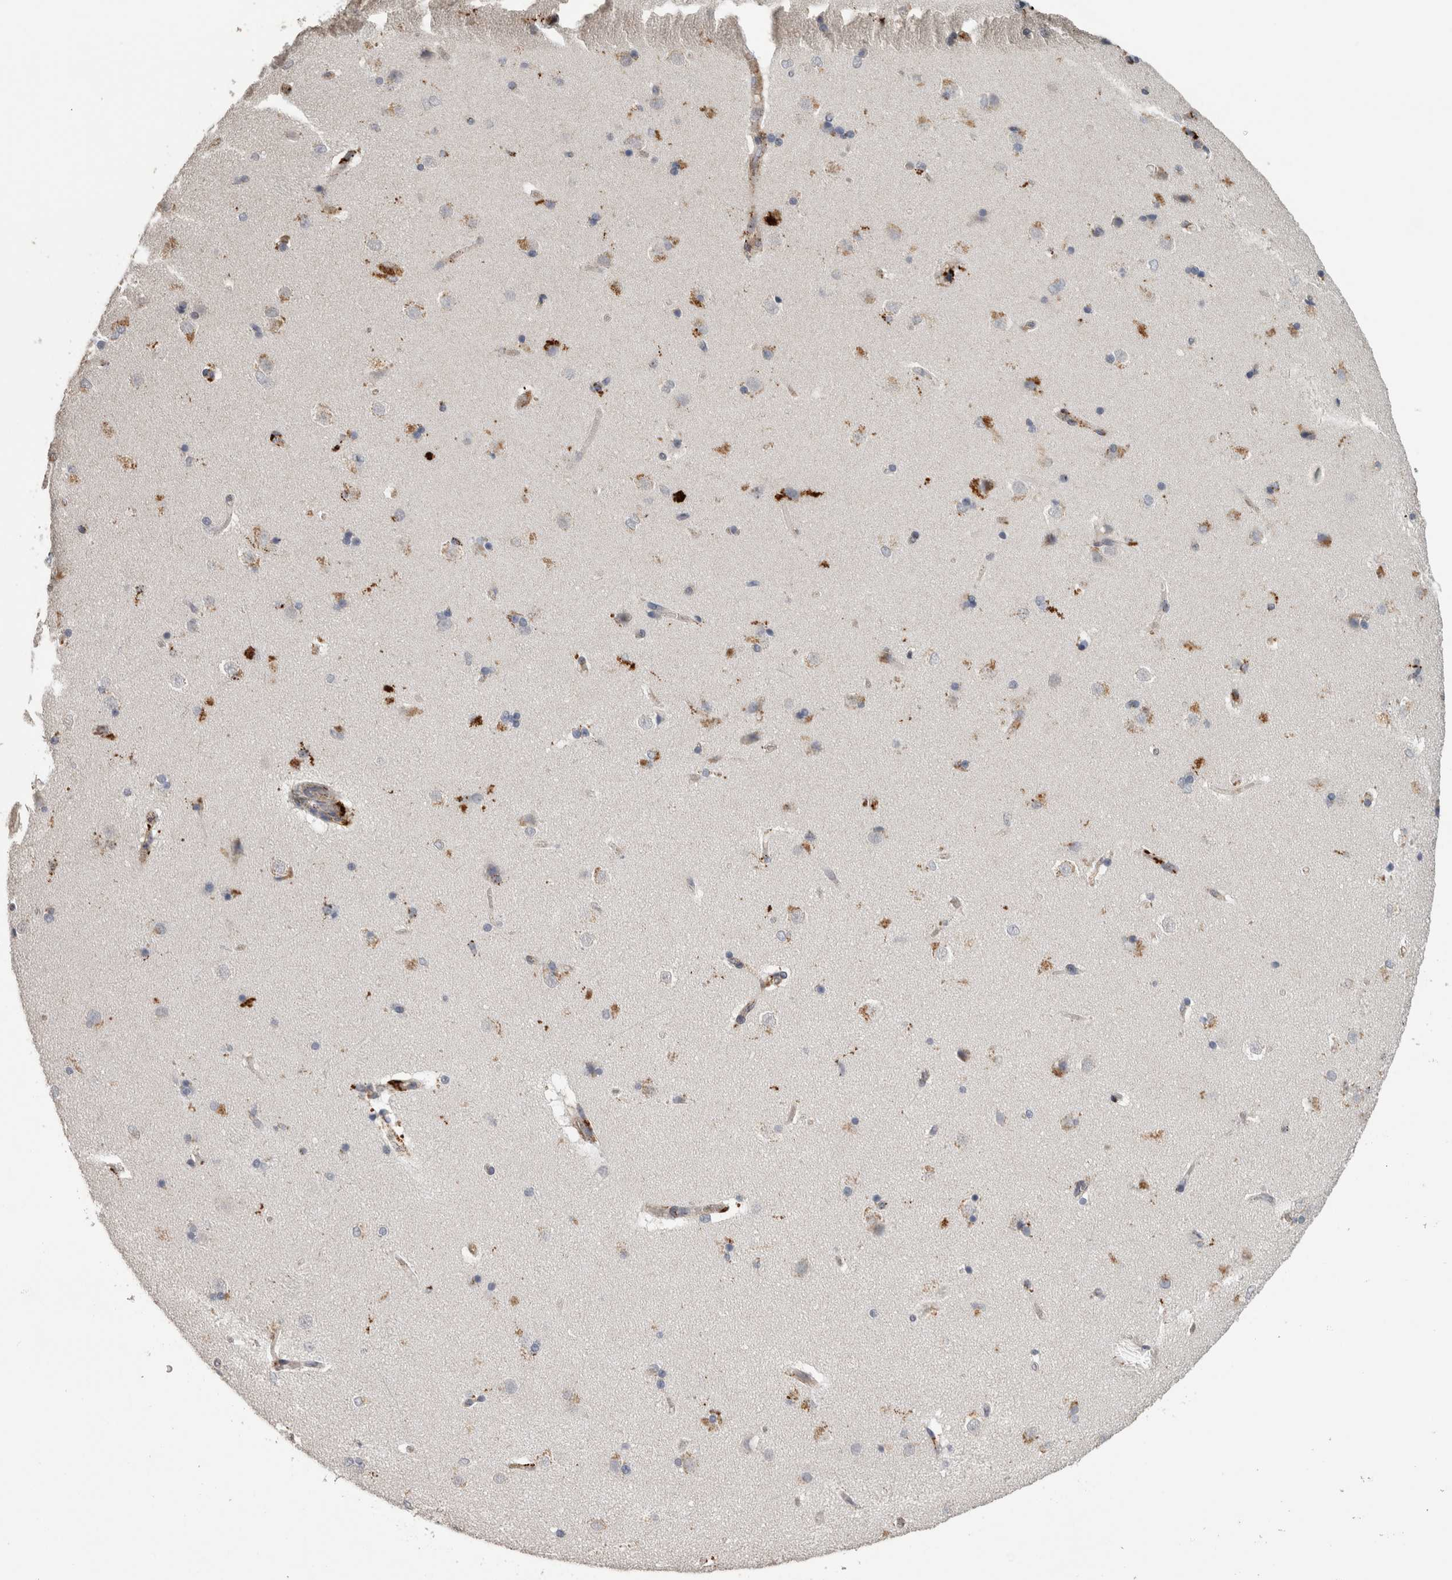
{"staining": {"intensity": "moderate", "quantity": "<25%", "location": "cytoplasmic/membranous"}, "tissue": "caudate", "cell_type": "Glial cells", "image_type": "normal", "snomed": [{"axis": "morphology", "description": "Normal tissue, NOS"}, {"axis": "topography", "description": "Lateral ventricle wall"}], "caption": "A brown stain shows moderate cytoplasmic/membranous expression of a protein in glial cells of benign caudate.", "gene": "CTSZ", "patient": {"sex": "female", "age": 19}}